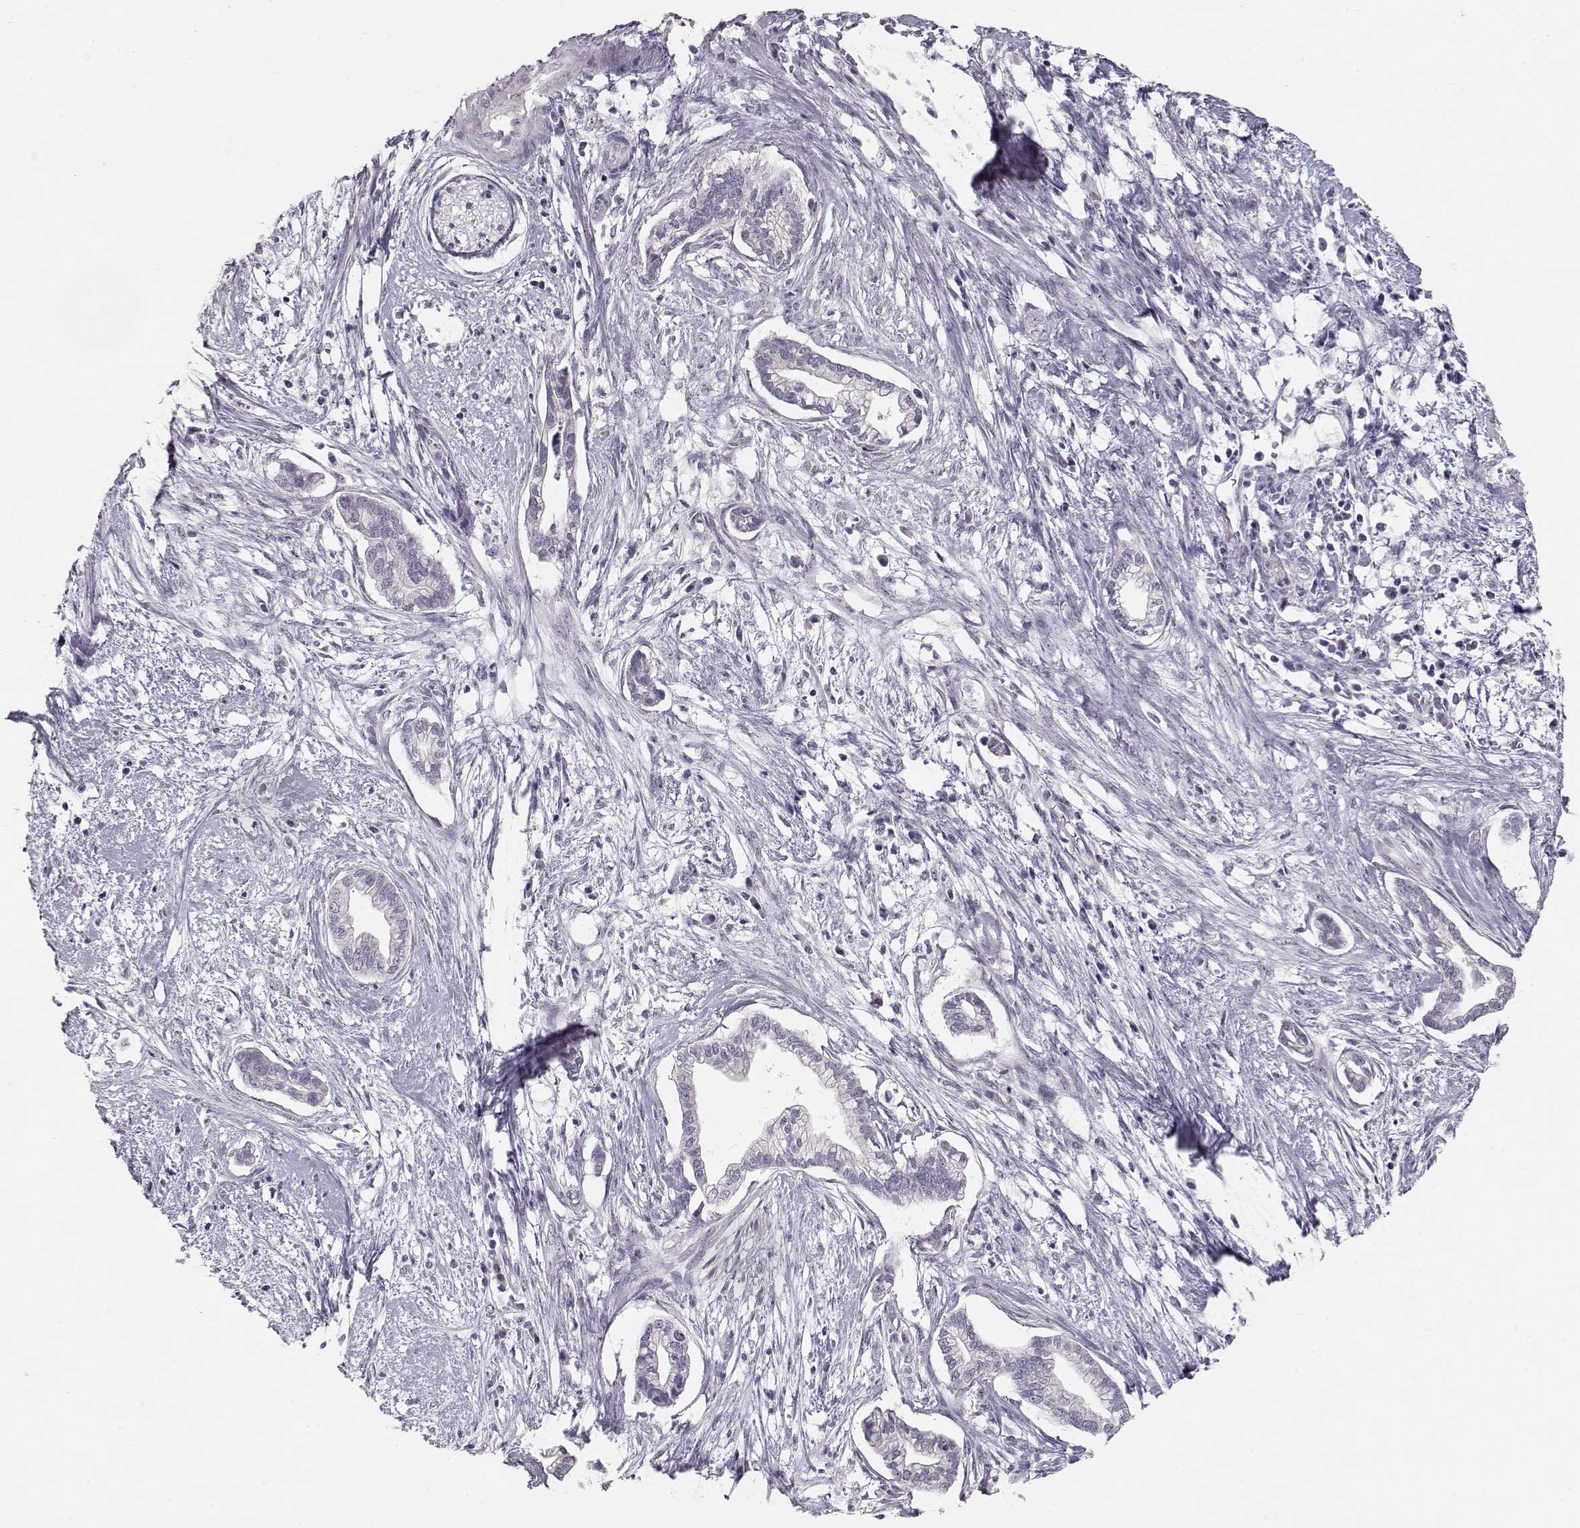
{"staining": {"intensity": "negative", "quantity": "none", "location": "none"}, "tissue": "cervical cancer", "cell_type": "Tumor cells", "image_type": "cancer", "snomed": [{"axis": "morphology", "description": "Adenocarcinoma, NOS"}, {"axis": "topography", "description": "Cervix"}], "caption": "DAB immunohistochemical staining of human cervical cancer shows no significant positivity in tumor cells. The staining is performed using DAB (3,3'-diaminobenzidine) brown chromogen with nuclei counter-stained in using hematoxylin.", "gene": "FAM205A", "patient": {"sex": "female", "age": 62}}